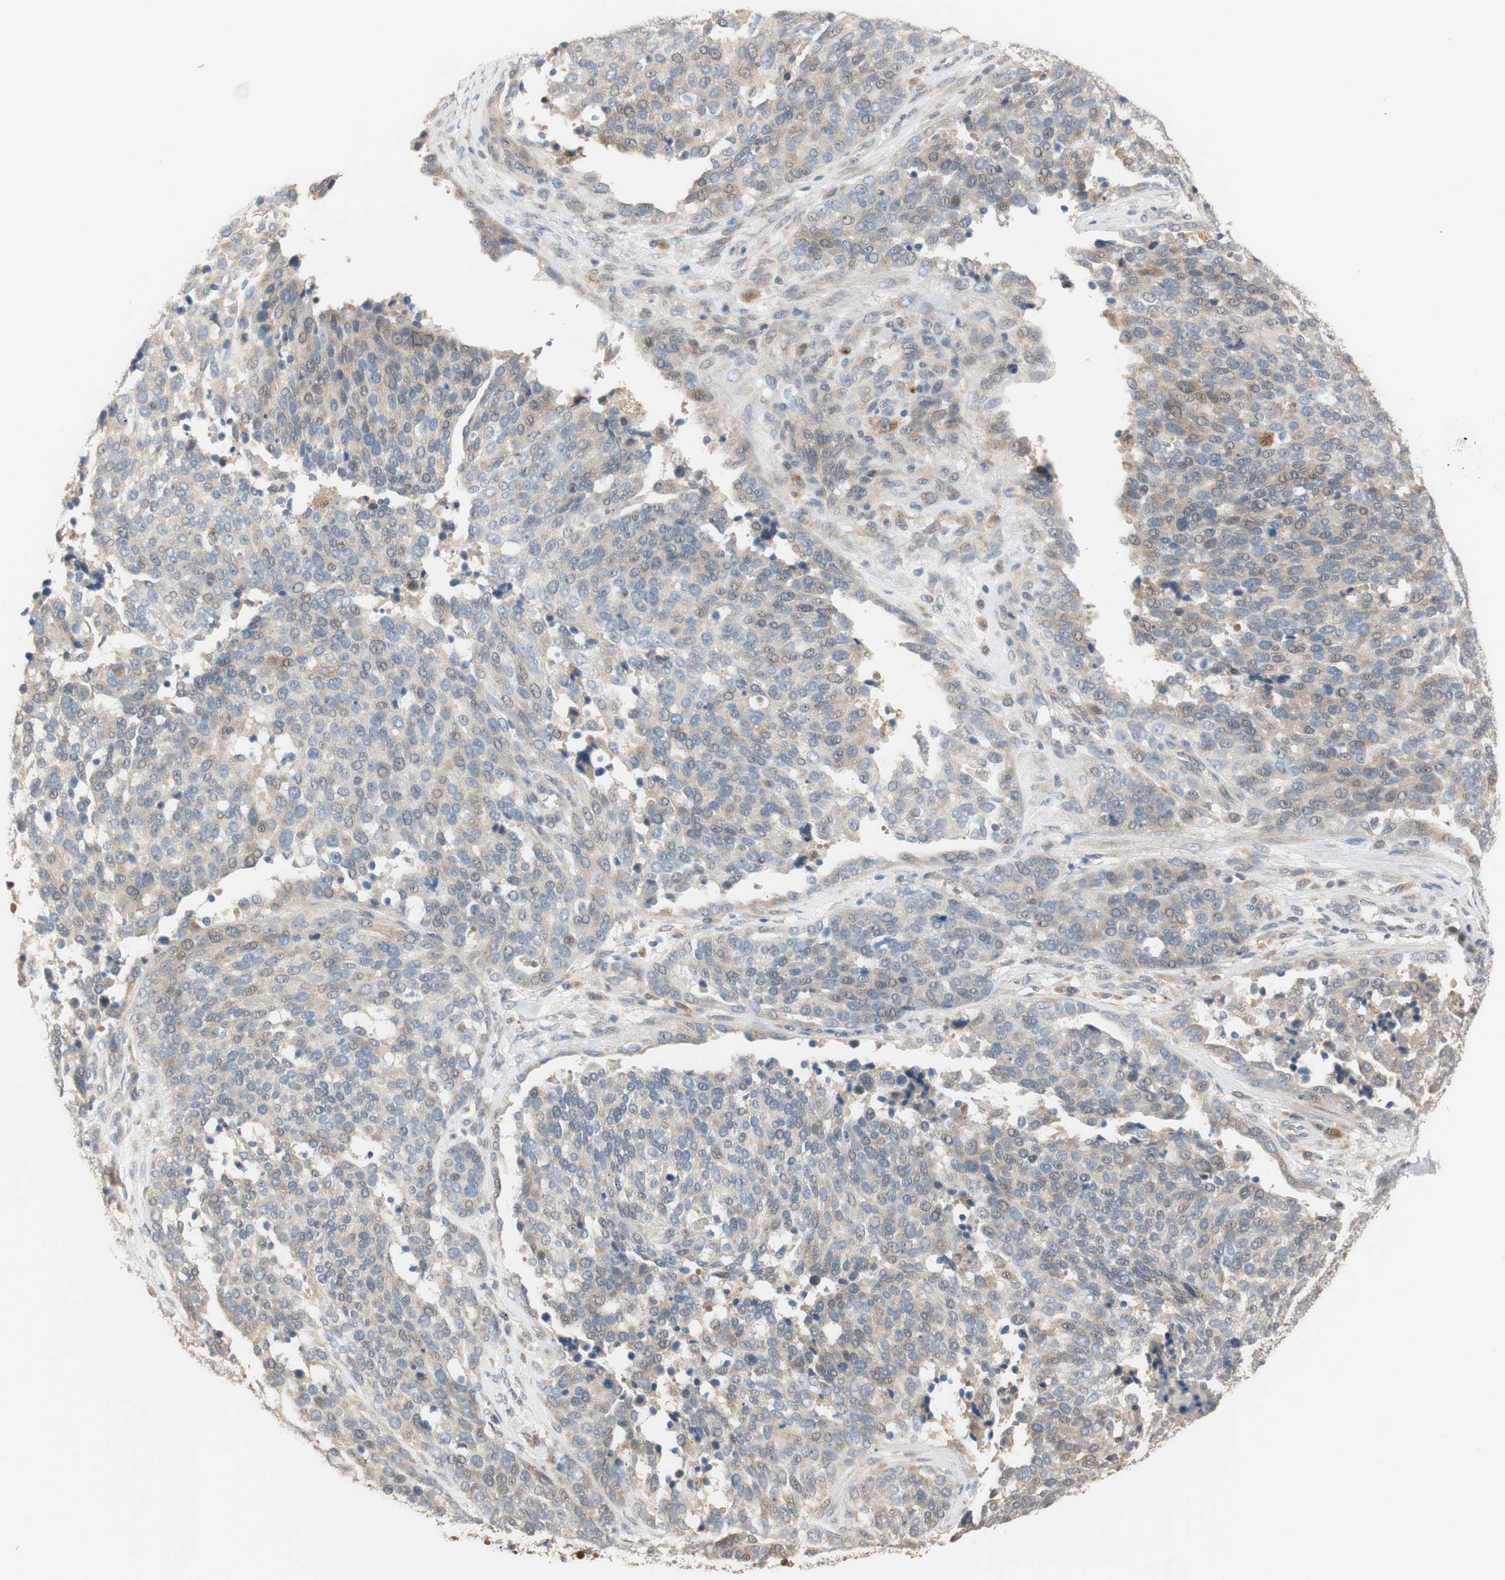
{"staining": {"intensity": "negative", "quantity": "none", "location": "none"}, "tissue": "ovarian cancer", "cell_type": "Tumor cells", "image_type": "cancer", "snomed": [{"axis": "morphology", "description": "Cystadenocarcinoma, serous, NOS"}, {"axis": "topography", "description": "Ovary"}], "caption": "A photomicrograph of ovarian cancer (serous cystadenocarcinoma) stained for a protein exhibits no brown staining in tumor cells.", "gene": "PTPN21", "patient": {"sex": "female", "age": 44}}